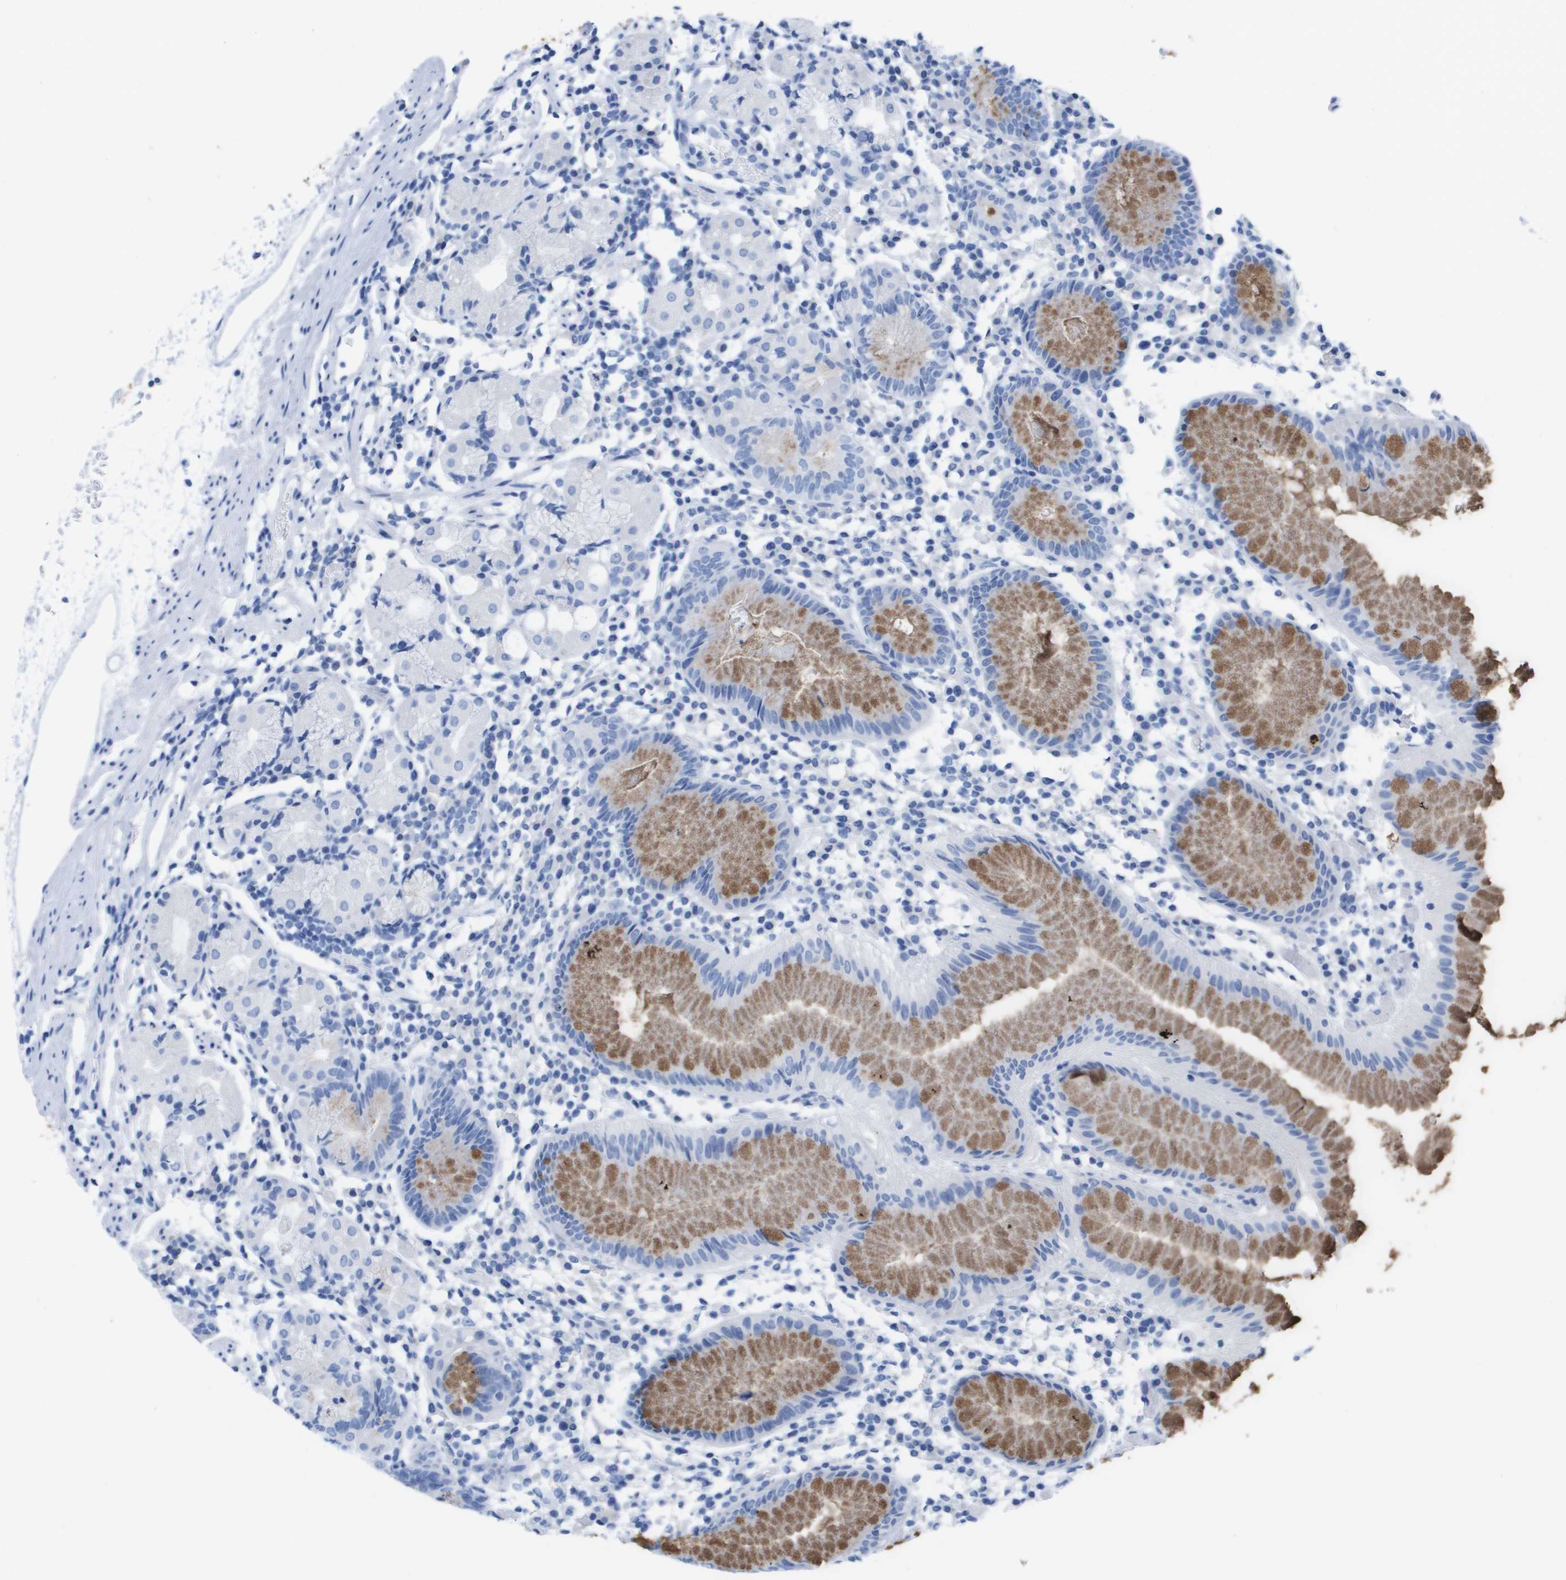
{"staining": {"intensity": "moderate", "quantity": ">75%", "location": "cytoplasmic/membranous"}, "tissue": "stomach", "cell_type": "Glandular cells", "image_type": "normal", "snomed": [{"axis": "morphology", "description": "Normal tissue, NOS"}, {"axis": "topography", "description": "Stomach"}, {"axis": "topography", "description": "Stomach, lower"}], "caption": "An IHC micrograph of unremarkable tissue is shown. Protein staining in brown highlights moderate cytoplasmic/membranous positivity in stomach within glandular cells.", "gene": "KCNA3", "patient": {"sex": "female", "age": 75}}